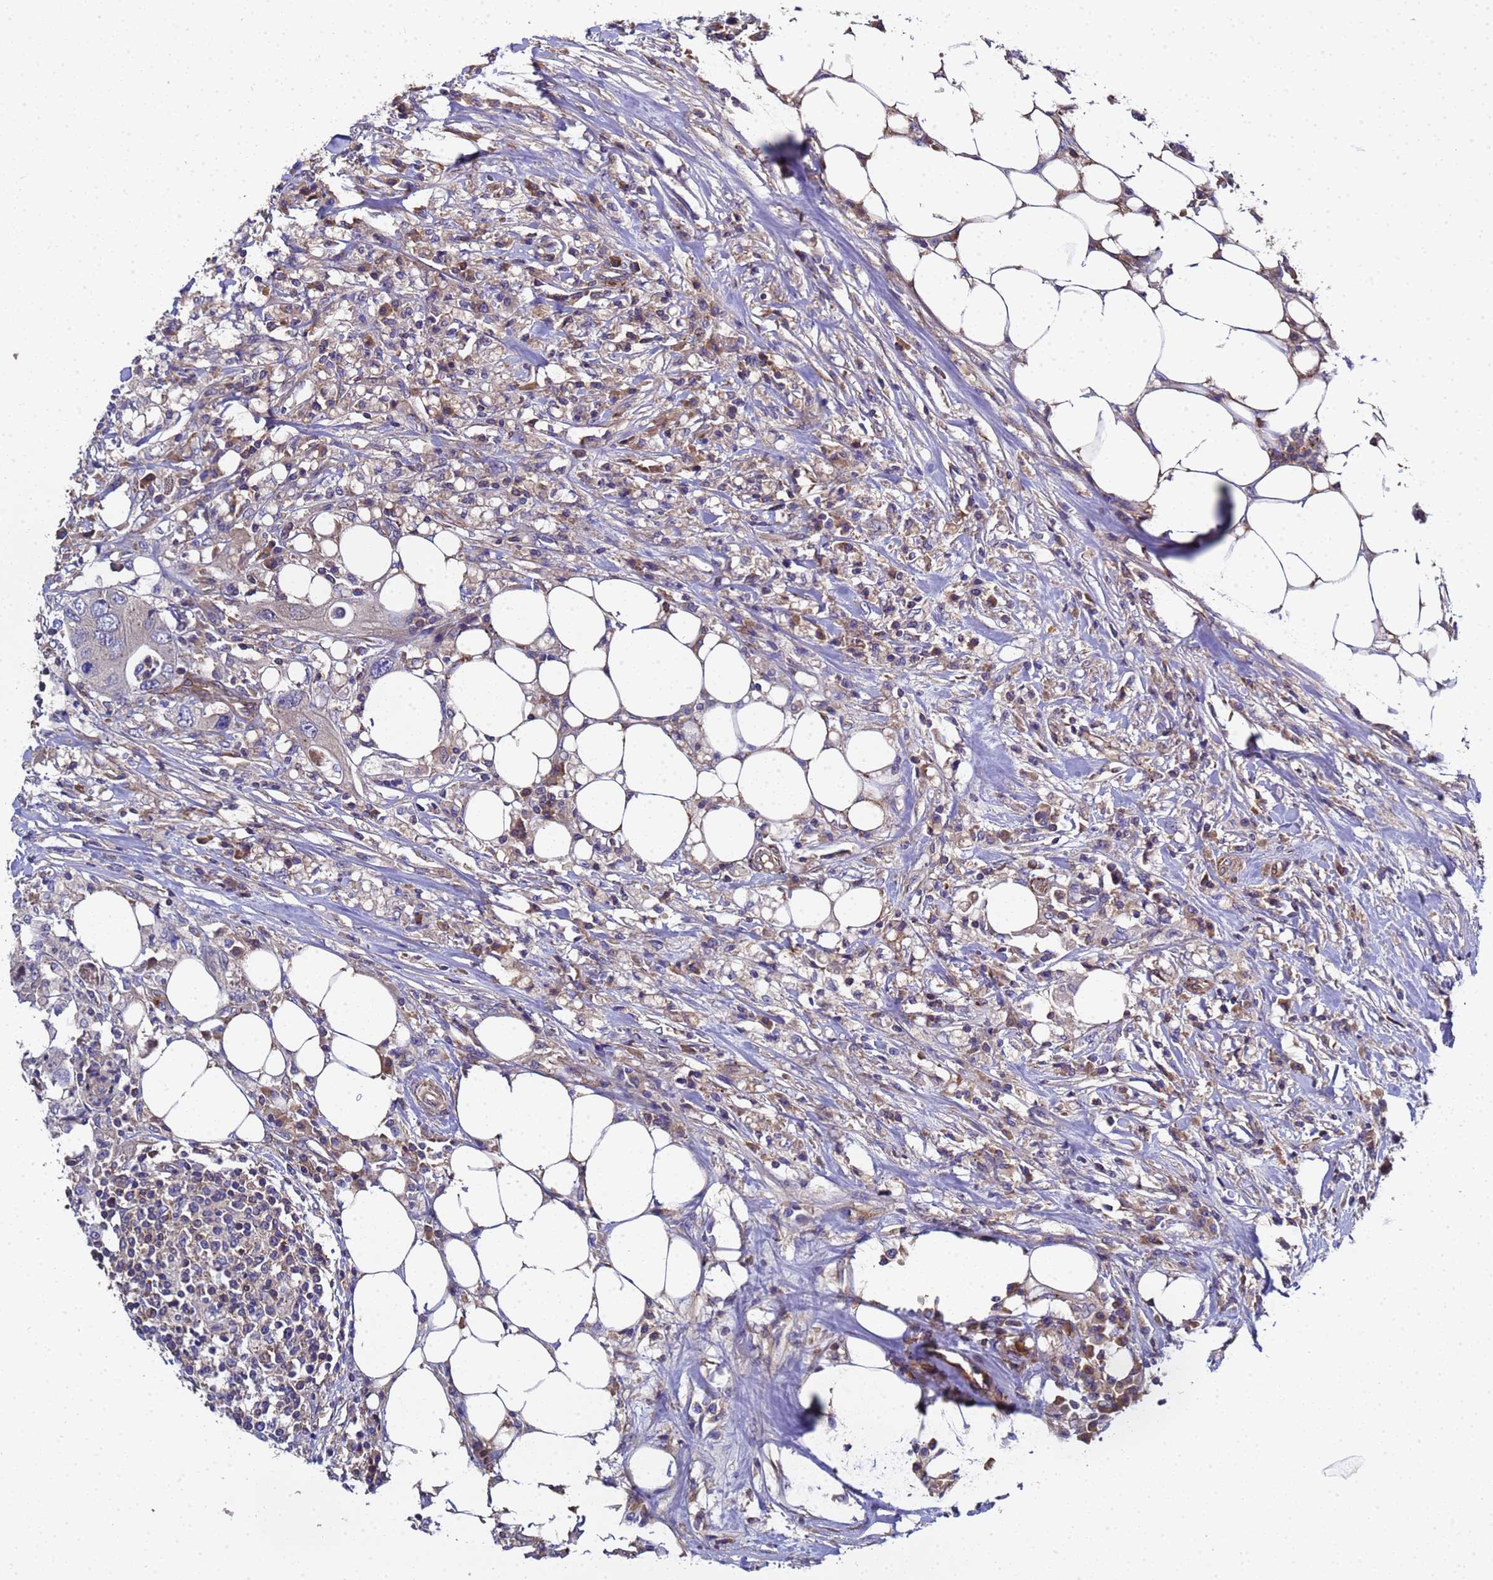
{"staining": {"intensity": "weak", "quantity": "25%-75%", "location": "cytoplasmic/membranous"}, "tissue": "colorectal cancer", "cell_type": "Tumor cells", "image_type": "cancer", "snomed": [{"axis": "morphology", "description": "Adenocarcinoma, NOS"}, {"axis": "topography", "description": "Colon"}], "caption": "Protein expression analysis of human adenocarcinoma (colorectal) reveals weak cytoplasmic/membranous positivity in about 25%-75% of tumor cells.", "gene": "MOCS1", "patient": {"sex": "male", "age": 71}}